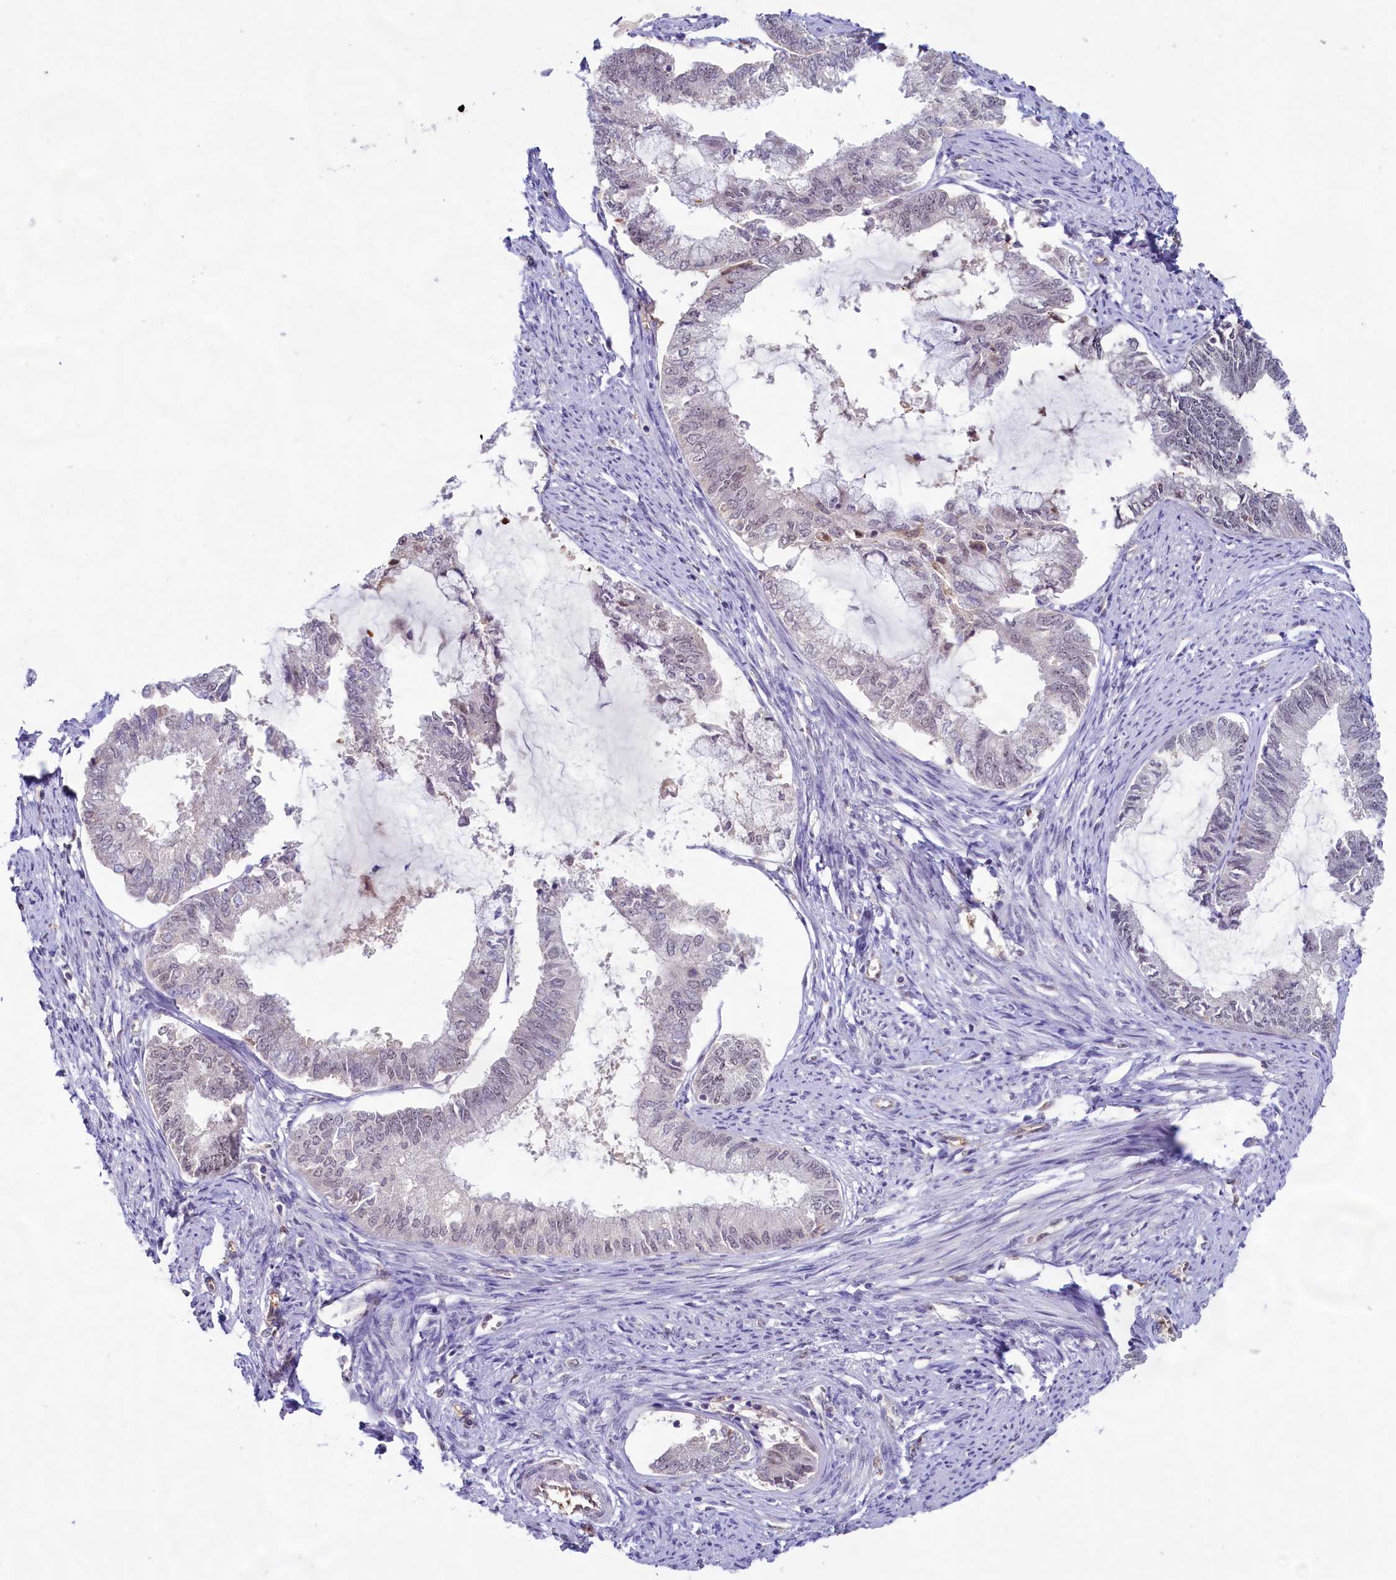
{"staining": {"intensity": "negative", "quantity": "none", "location": "none"}, "tissue": "endometrial cancer", "cell_type": "Tumor cells", "image_type": "cancer", "snomed": [{"axis": "morphology", "description": "Adenocarcinoma, NOS"}, {"axis": "topography", "description": "Endometrium"}], "caption": "This micrograph is of endometrial cancer (adenocarcinoma) stained with IHC to label a protein in brown with the nuclei are counter-stained blue. There is no staining in tumor cells.", "gene": "C1D", "patient": {"sex": "female", "age": 86}}